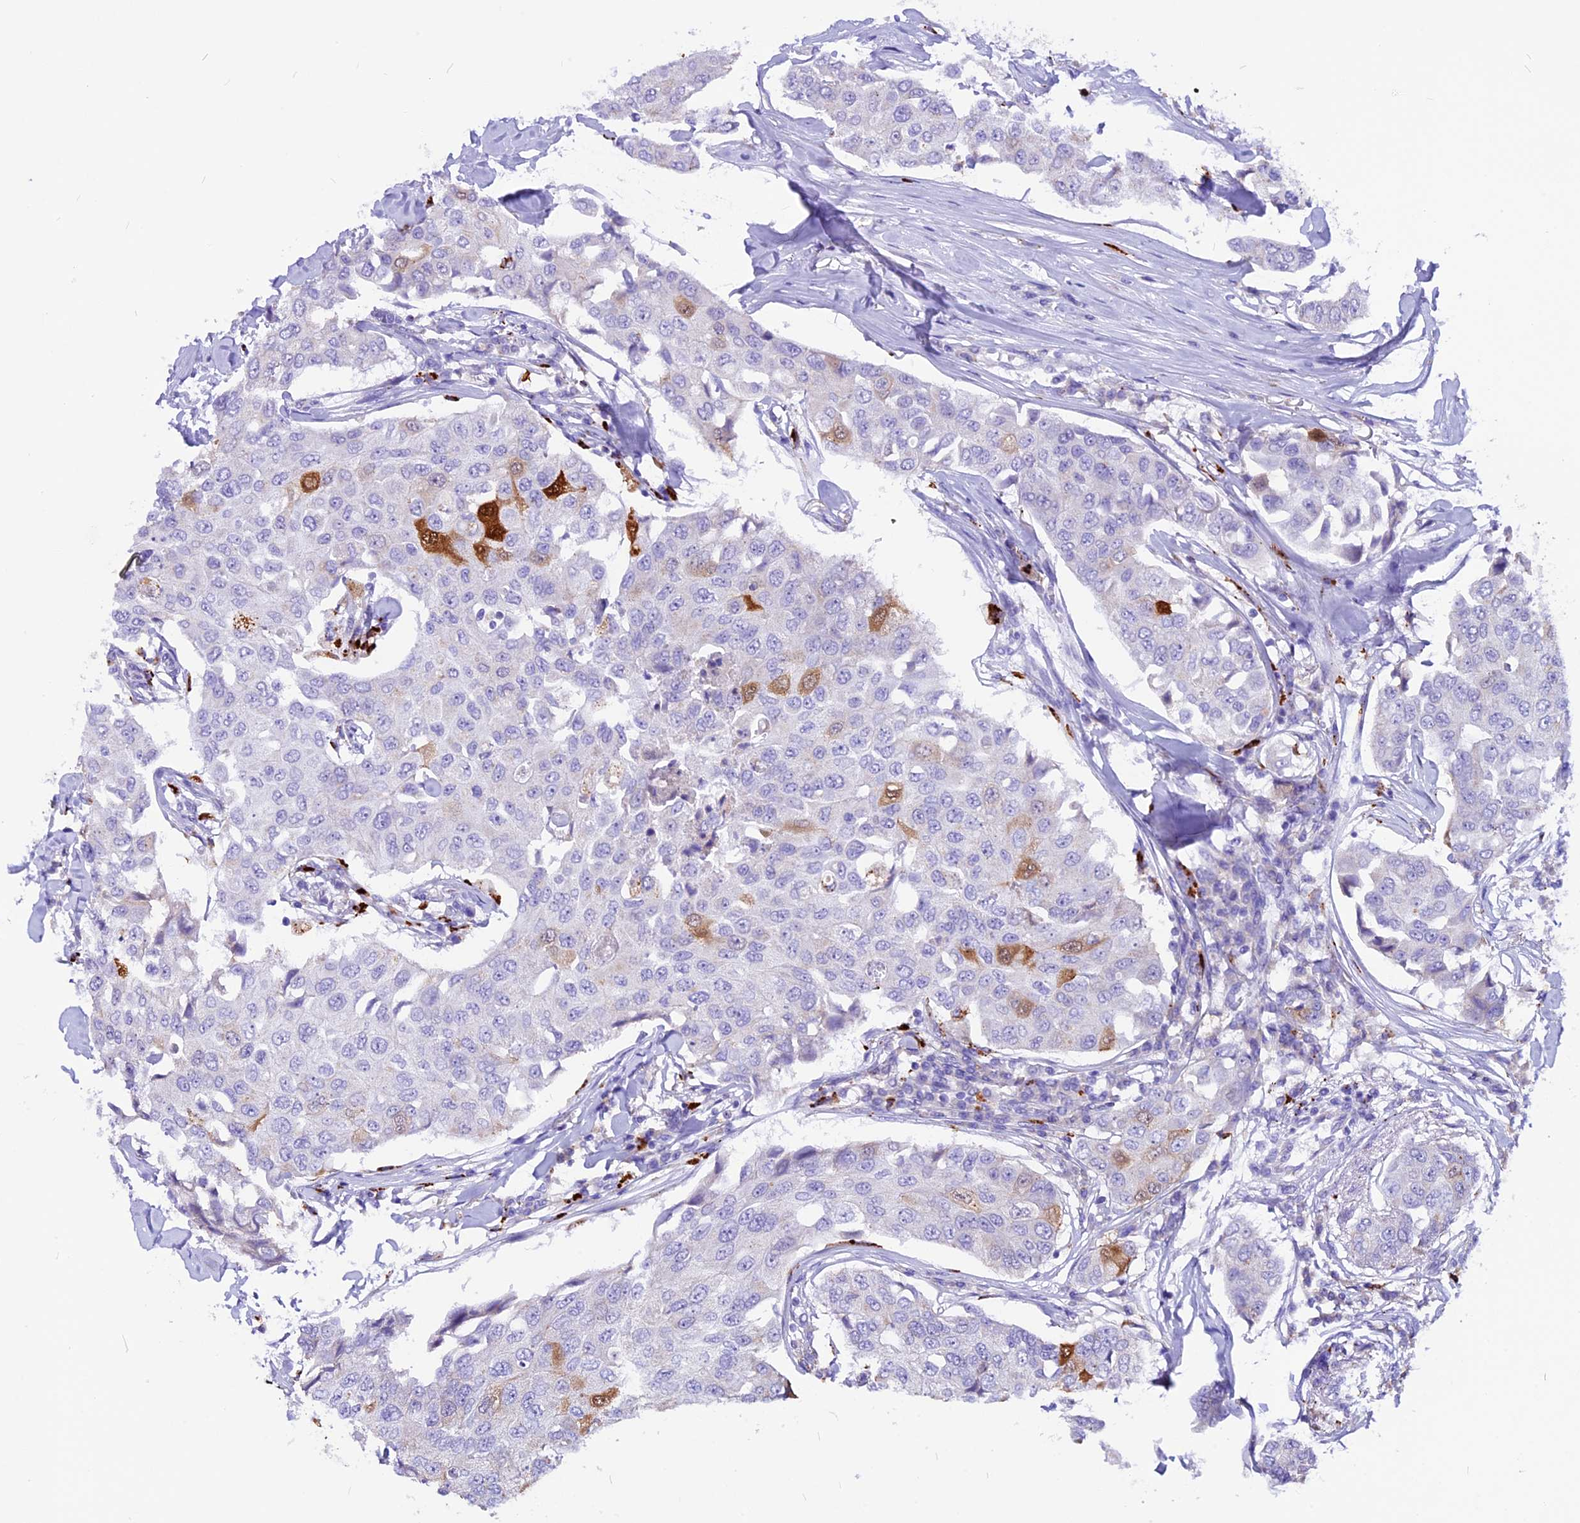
{"staining": {"intensity": "strong", "quantity": "<25%", "location": "cytoplasmic/membranous,nuclear"}, "tissue": "breast cancer", "cell_type": "Tumor cells", "image_type": "cancer", "snomed": [{"axis": "morphology", "description": "Duct carcinoma"}, {"axis": "topography", "description": "Breast"}], "caption": "Immunohistochemistry staining of invasive ductal carcinoma (breast), which reveals medium levels of strong cytoplasmic/membranous and nuclear expression in approximately <25% of tumor cells indicating strong cytoplasmic/membranous and nuclear protein positivity. The staining was performed using DAB (3,3'-diaminobenzidine) (brown) for protein detection and nuclei were counterstained in hematoxylin (blue).", "gene": "THRSP", "patient": {"sex": "female", "age": 80}}